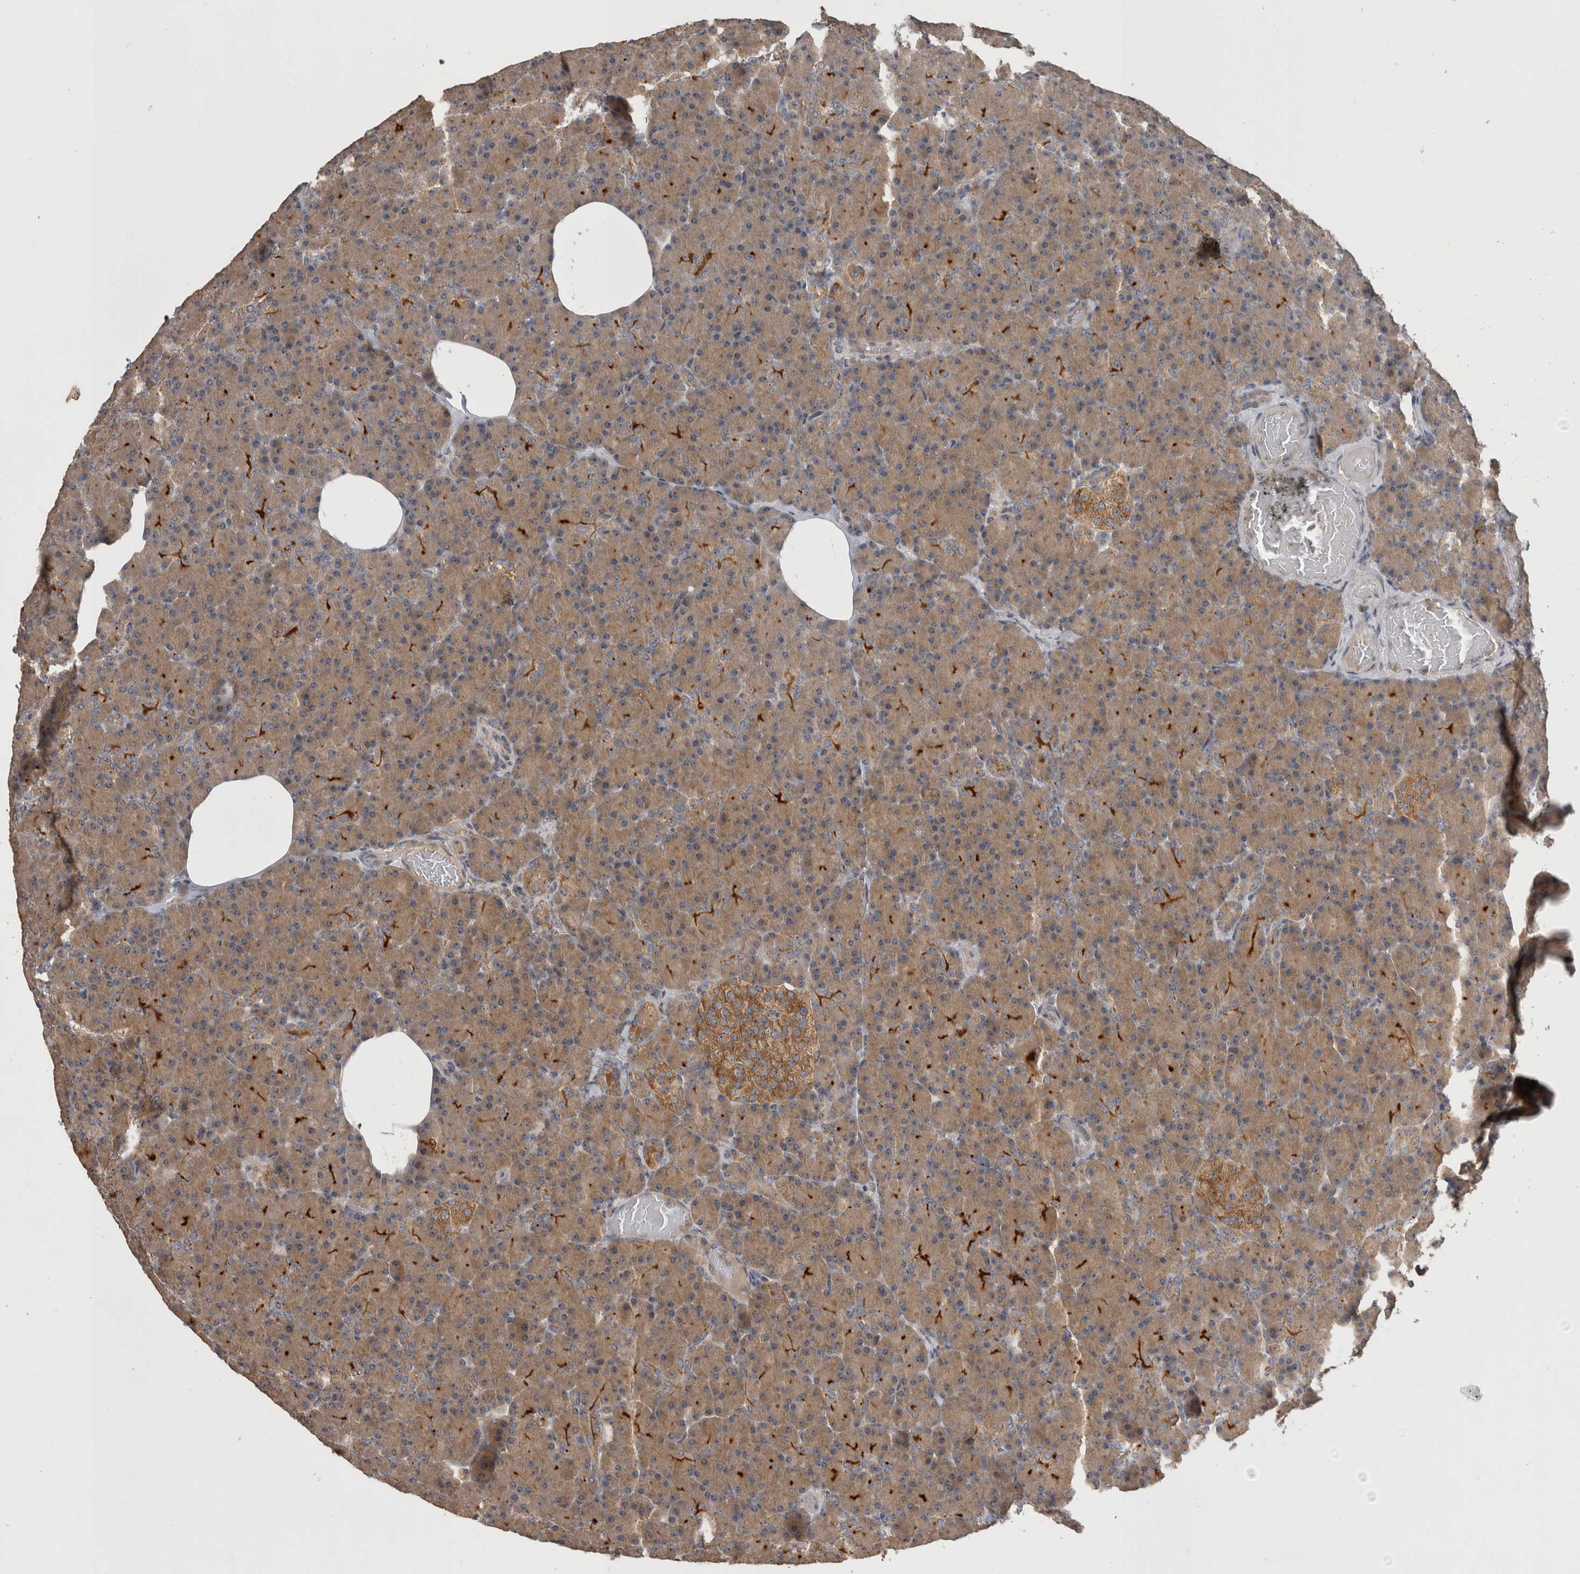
{"staining": {"intensity": "moderate", "quantity": ">75%", "location": "cytoplasmic/membranous"}, "tissue": "pancreas", "cell_type": "Exocrine glandular cells", "image_type": "normal", "snomed": [{"axis": "morphology", "description": "Normal tissue, NOS"}, {"axis": "topography", "description": "Pancreas"}], "caption": "Pancreas was stained to show a protein in brown. There is medium levels of moderate cytoplasmic/membranous positivity in approximately >75% of exocrine glandular cells. The staining is performed using DAB (3,3'-diaminobenzidine) brown chromogen to label protein expression. The nuclei are counter-stained blue using hematoxylin.", "gene": "ATXN2", "patient": {"sex": "female", "age": 43}}